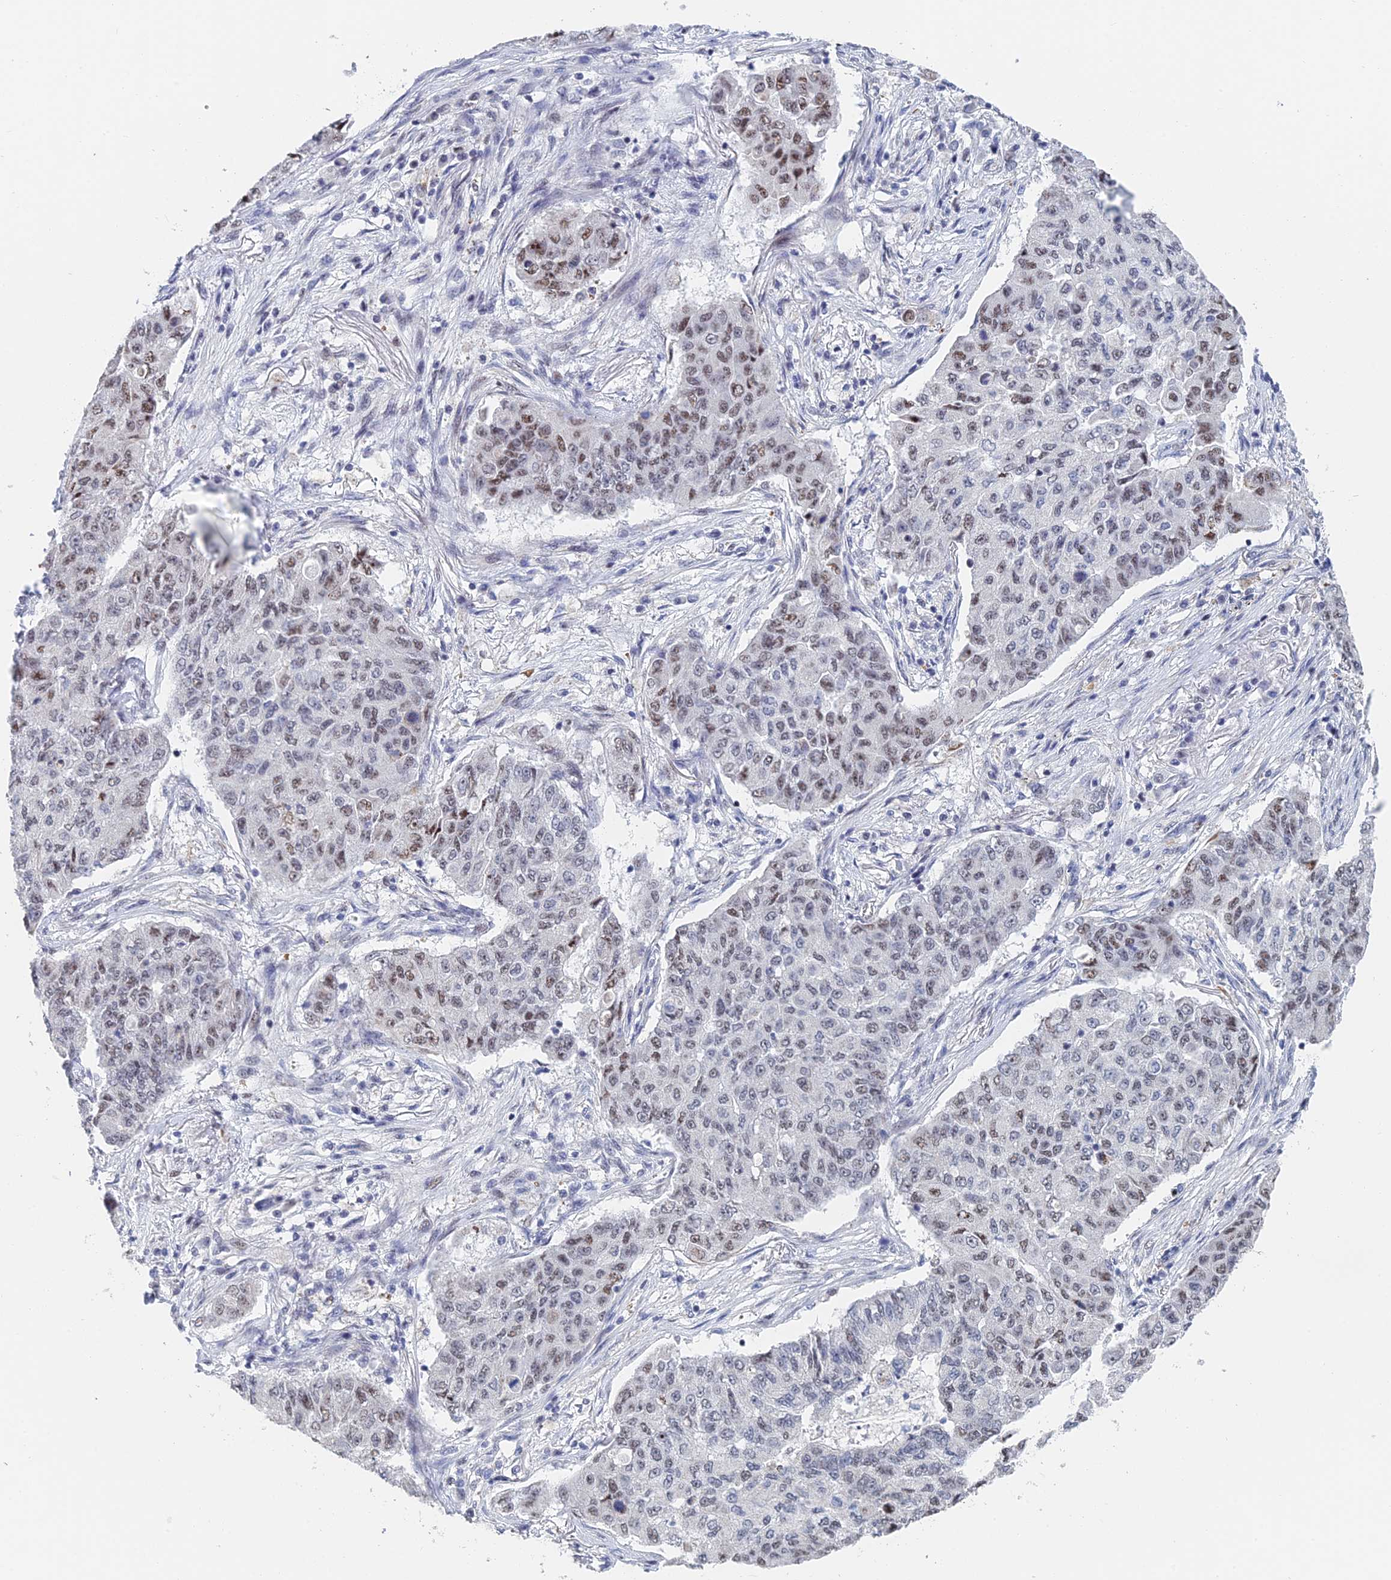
{"staining": {"intensity": "weak", "quantity": "25%-75%", "location": "nuclear"}, "tissue": "lung cancer", "cell_type": "Tumor cells", "image_type": "cancer", "snomed": [{"axis": "morphology", "description": "Squamous cell carcinoma, NOS"}, {"axis": "topography", "description": "Lung"}], "caption": "Tumor cells reveal weak nuclear positivity in approximately 25%-75% of cells in lung cancer (squamous cell carcinoma).", "gene": "GMNC", "patient": {"sex": "male", "age": 74}}